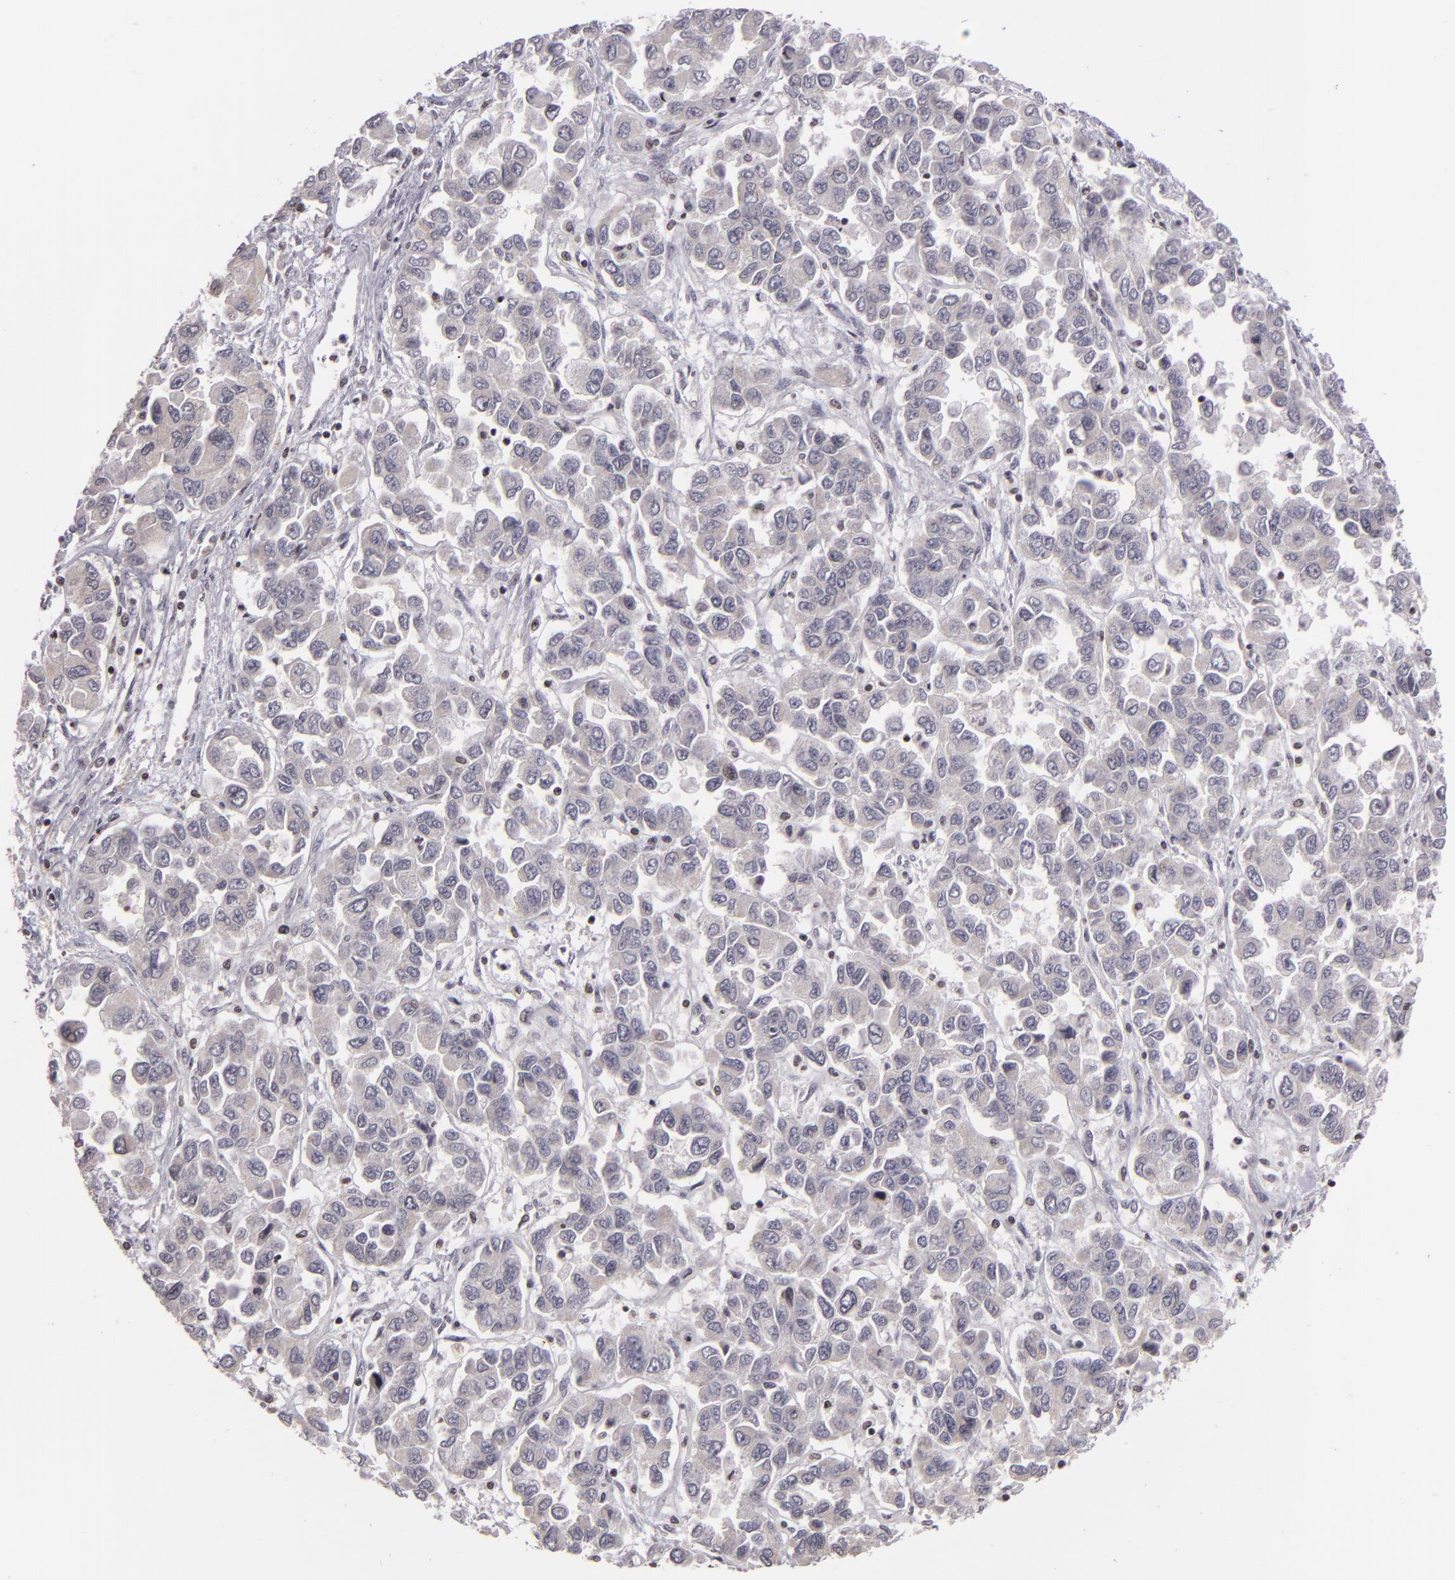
{"staining": {"intensity": "negative", "quantity": "none", "location": "none"}, "tissue": "ovarian cancer", "cell_type": "Tumor cells", "image_type": "cancer", "snomed": [{"axis": "morphology", "description": "Cystadenocarcinoma, serous, NOS"}, {"axis": "topography", "description": "Ovary"}], "caption": "Tumor cells are negative for brown protein staining in serous cystadenocarcinoma (ovarian).", "gene": "AKAP6", "patient": {"sex": "female", "age": 84}}